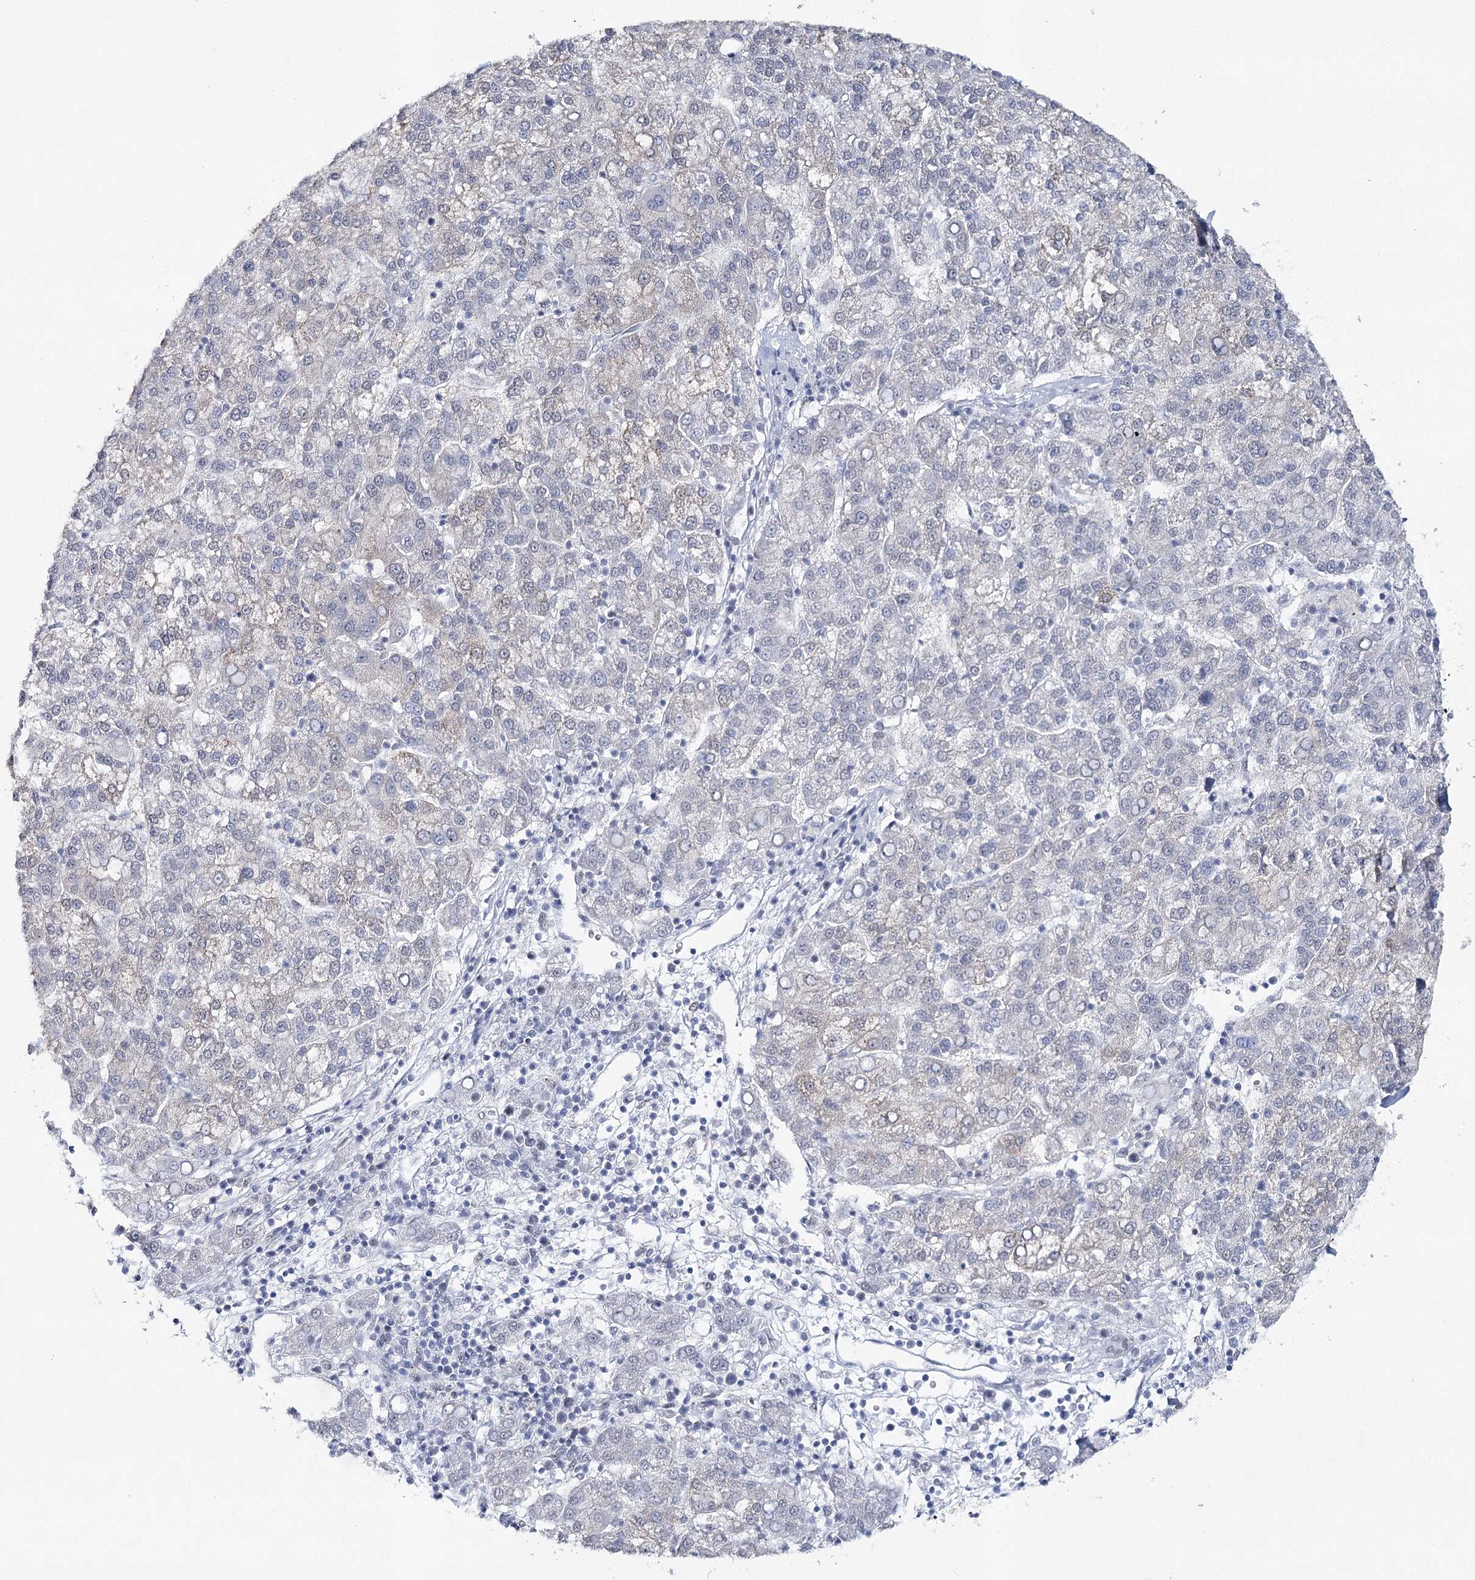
{"staining": {"intensity": "negative", "quantity": "none", "location": "none"}, "tissue": "liver cancer", "cell_type": "Tumor cells", "image_type": "cancer", "snomed": [{"axis": "morphology", "description": "Carcinoma, Hepatocellular, NOS"}, {"axis": "topography", "description": "Liver"}], "caption": "Immunohistochemistry photomicrograph of human hepatocellular carcinoma (liver) stained for a protein (brown), which displays no expression in tumor cells.", "gene": "ZC3H8", "patient": {"sex": "female", "age": 58}}